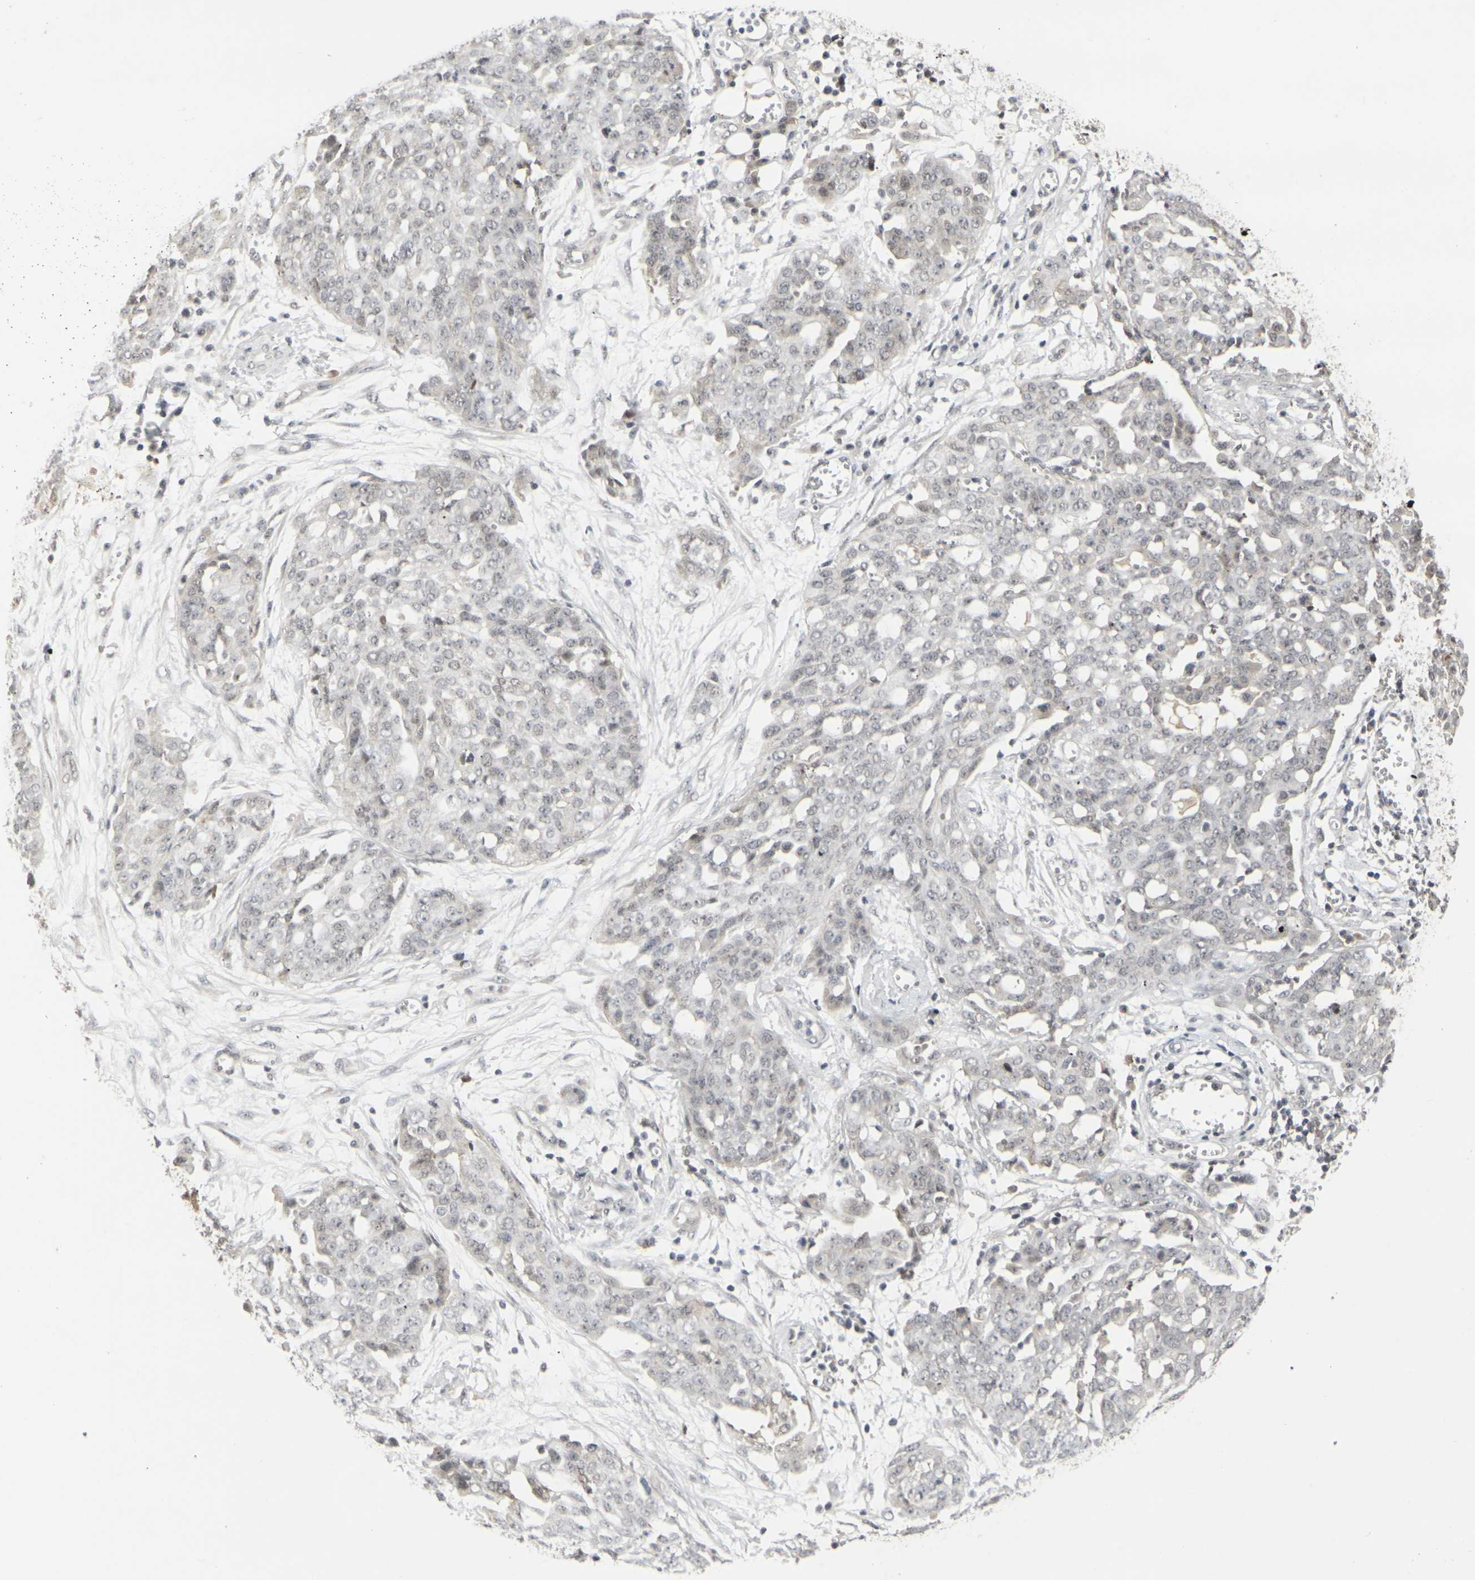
{"staining": {"intensity": "negative", "quantity": "none", "location": "none"}, "tissue": "ovarian cancer", "cell_type": "Tumor cells", "image_type": "cancer", "snomed": [{"axis": "morphology", "description": "Cystadenocarcinoma, serous, NOS"}, {"axis": "topography", "description": "Soft tissue"}, {"axis": "topography", "description": "Ovary"}], "caption": "DAB immunohistochemical staining of human ovarian cancer demonstrates no significant expression in tumor cells. The staining is performed using DAB (3,3'-diaminobenzidine) brown chromogen with nuclei counter-stained in using hematoxylin.", "gene": "GPR19", "patient": {"sex": "female", "age": 57}}